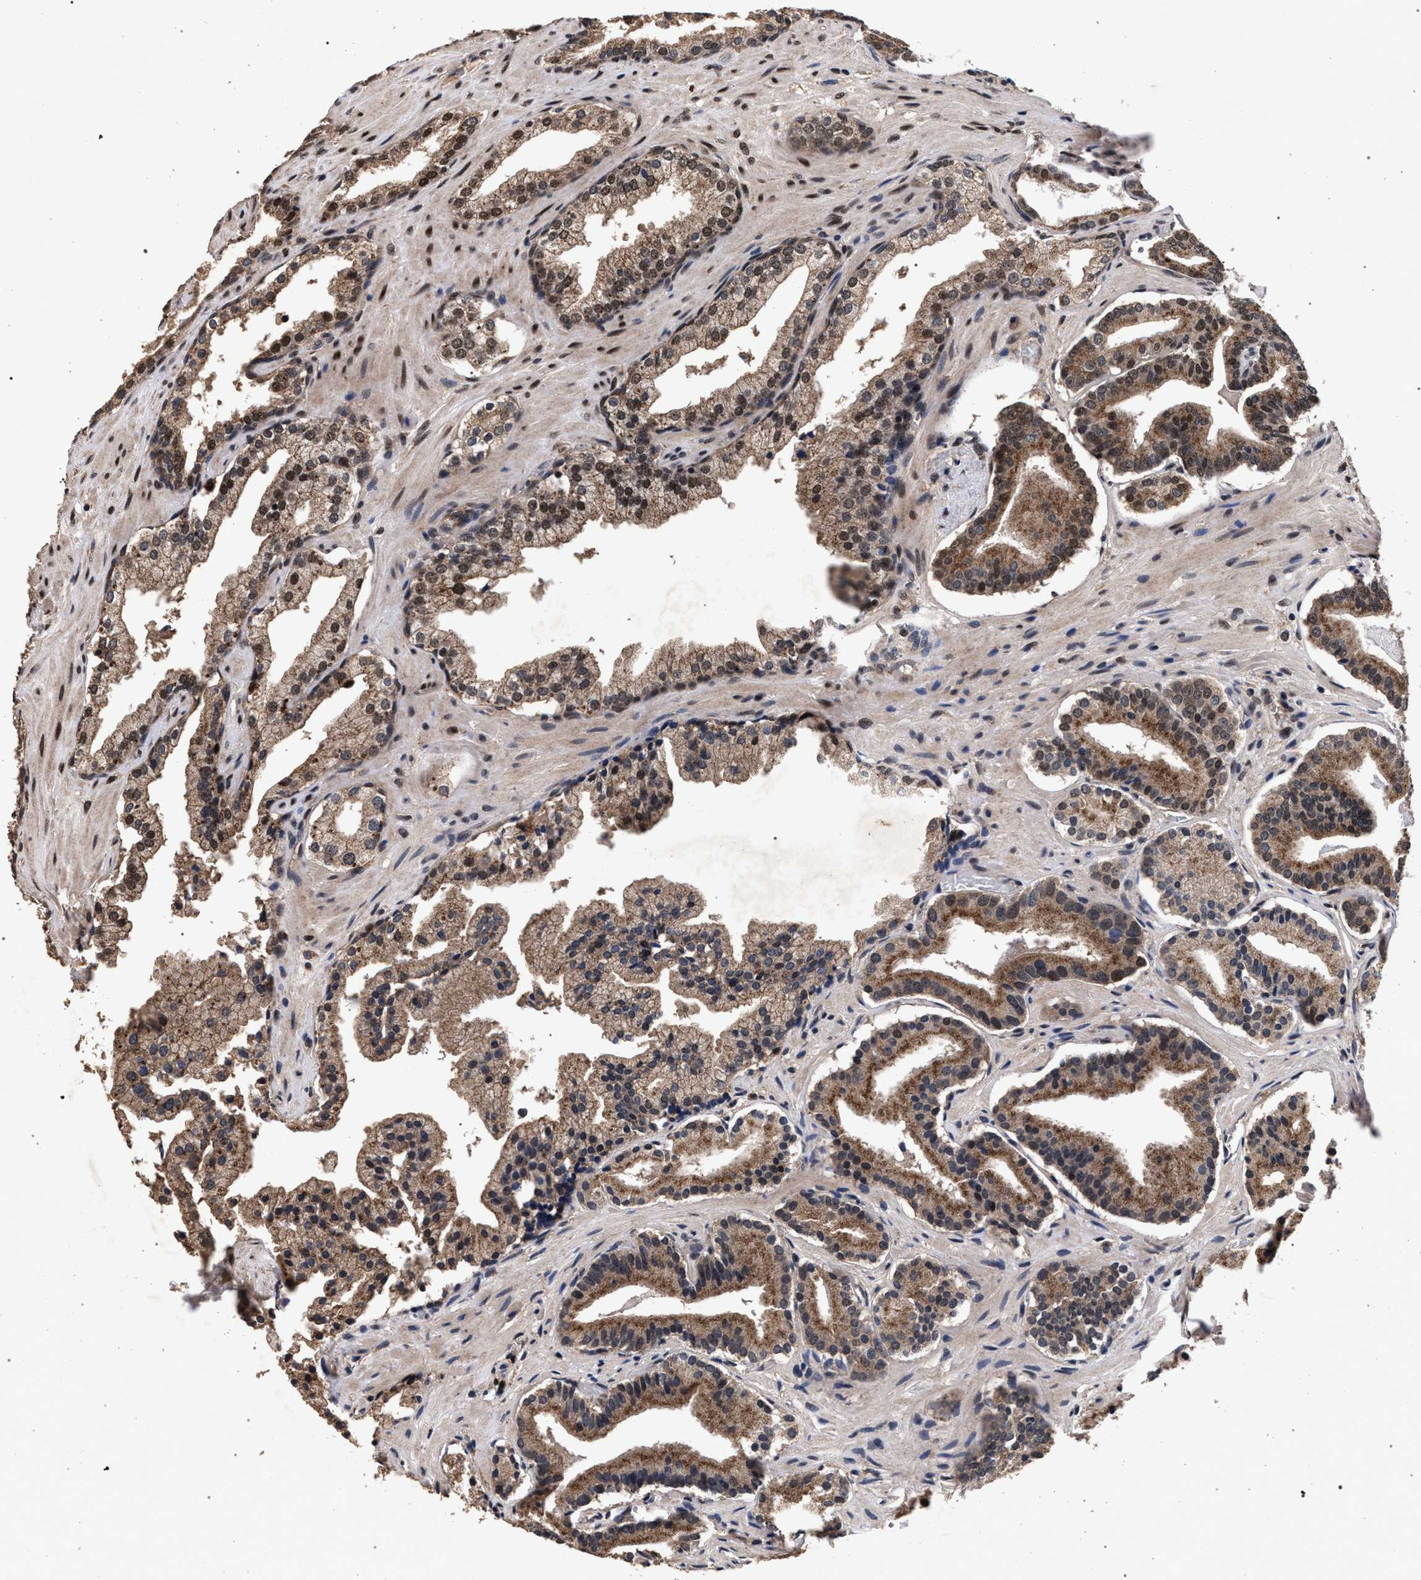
{"staining": {"intensity": "moderate", "quantity": ">75%", "location": "cytoplasmic/membranous,nuclear"}, "tissue": "prostate cancer", "cell_type": "Tumor cells", "image_type": "cancer", "snomed": [{"axis": "morphology", "description": "Adenocarcinoma, Low grade"}, {"axis": "topography", "description": "Prostate"}], "caption": "Immunohistochemistry micrograph of human prostate cancer (low-grade adenocarcinoma) stained for a protein (brown), which reveals medium levels of moderate cytoplasmic/membranous and nuclear staining in approximately >75% of tumor cells.", "gene": "ACOX1", "patient": {"sex": "male", "age": 51}}